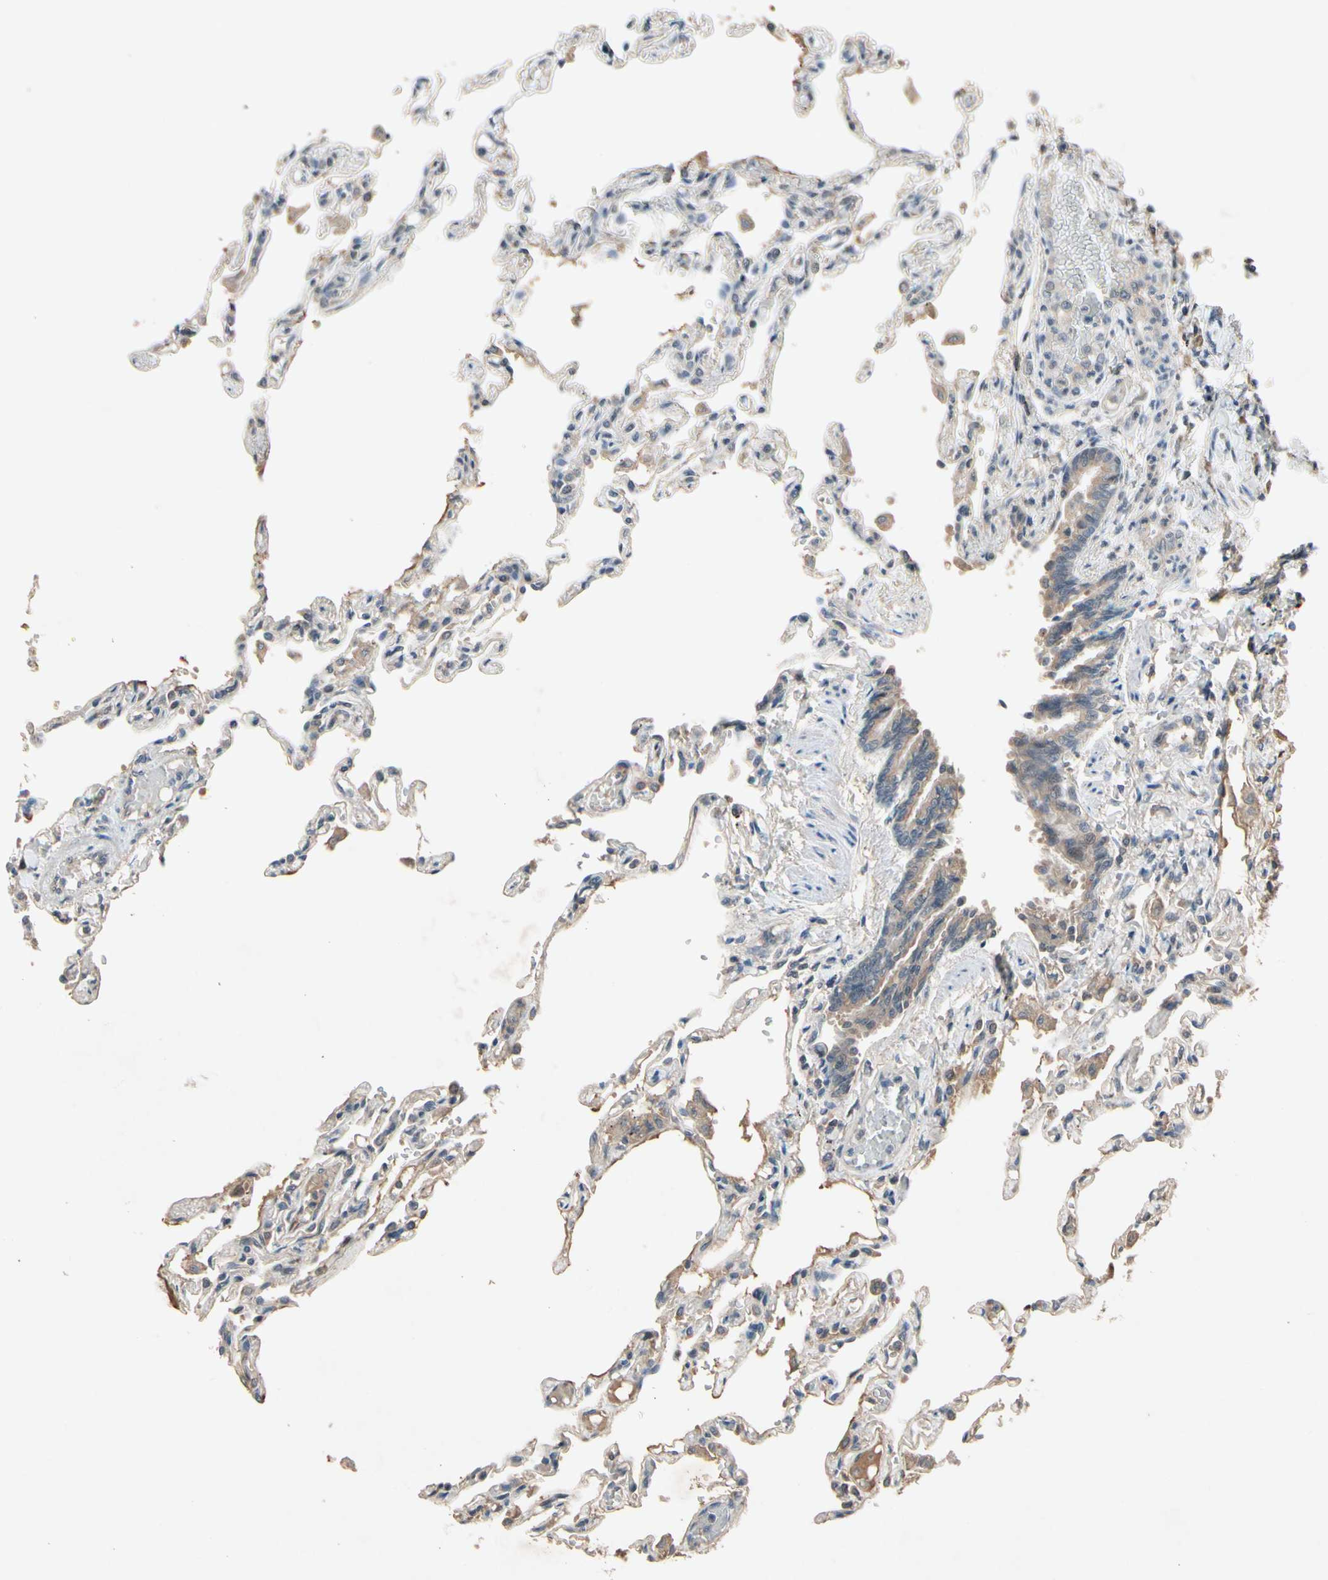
{"staining": {"intensity": "weak", "quantity": ">75%", "location": "cytoplasmic/membranous"}, "tissue": "lung", "cell_type": "Alveolar cells", "image_type": "normal", "snomed": [{"axis": "morphology", "description": "Normal tissue, NOS"}, {"axis": "topography", "description": "Lung"}], "caption": "A photomicrograph of human lung stained for a protein reveals weak cytoplasmic/membranous brown staining in alveolar cells.", "gene": "NSF", "patient": {"sex": "male", "age": 21}}